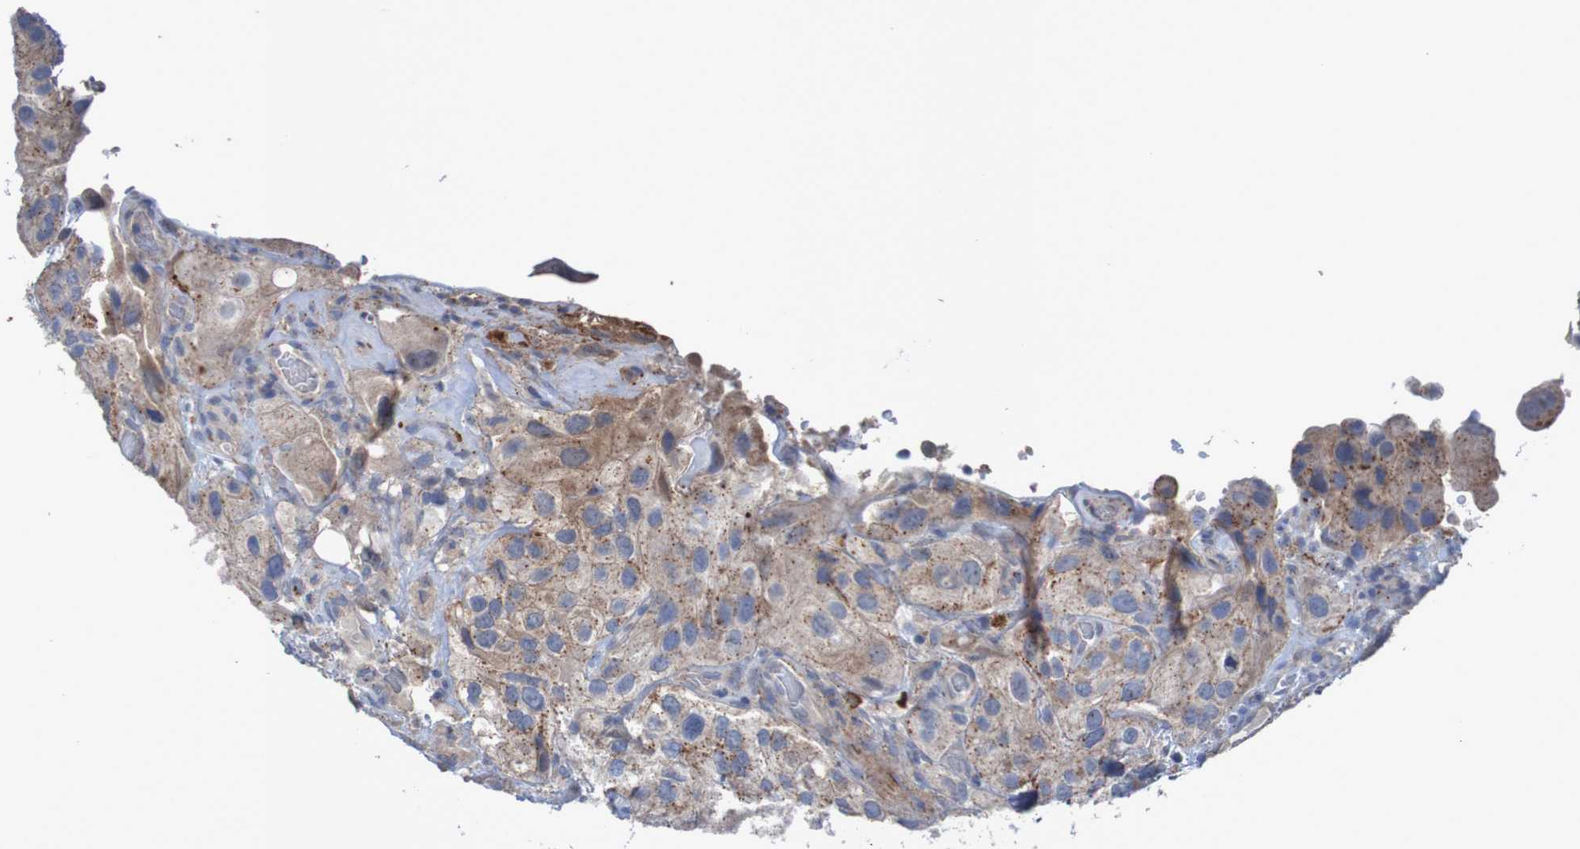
{"staining": {"intensity": "moderate", "quantity": ">75%", "location": "cytoplasmic/membranous"}, "tissue": "urothelial cancer", "cell_type": "Tumor cells", "image_type": "cancer", "snomed": [{"axis": "morphology", "description": "Urothelial carcinoma, High grade"}, {"axis": "topography", "description": "Urinary bladder"}], "caption": "Brown immunohistochemical staining in human urothelial carcinoma (high-grade) exhibits moderate cytoplasmic/membranous expression in approximately >75% of tumor cells.", "gene": "ANGPT4", "patient": {"sex": "female", "age": 64}}